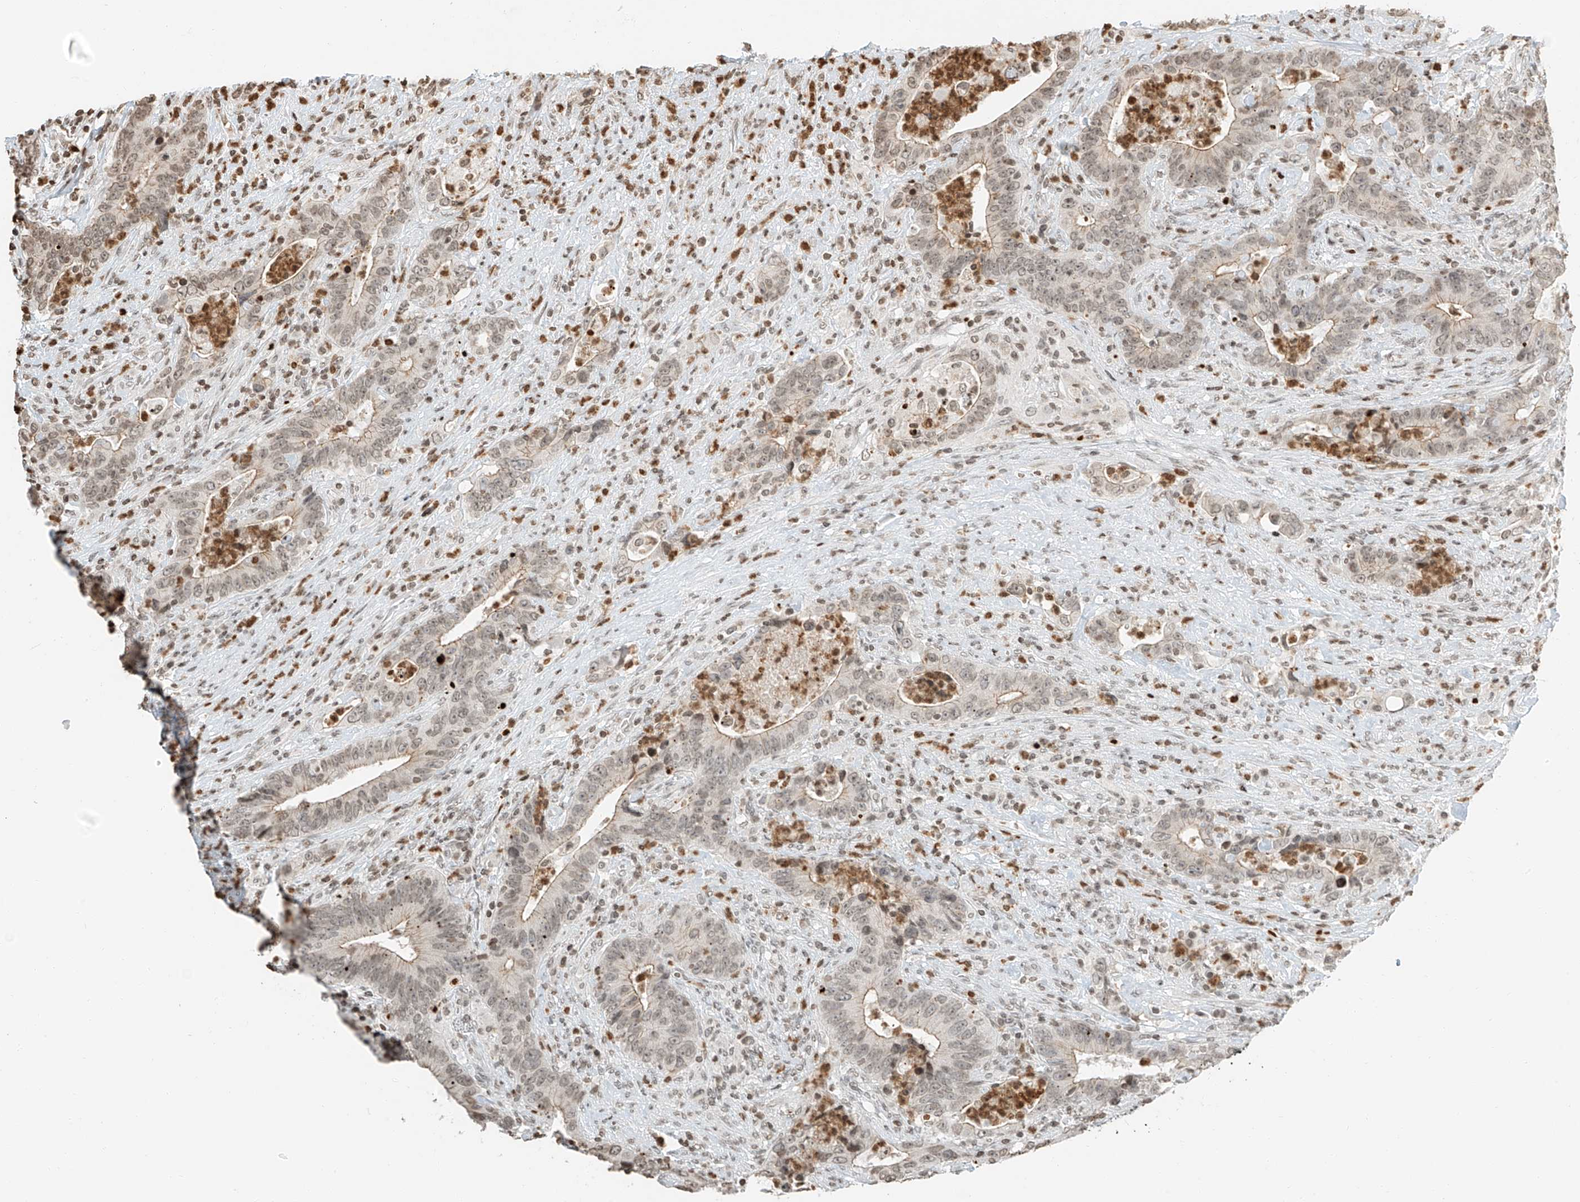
{"staining": {"intensity": "weak", "quantity": ">75%", "location": "cytoplasmic/membranous,nuclear"}, "tissue": "colorectal cancer", "cell_type": "Tumor cells", "image_type": "cancer", "snomed": [{"axis": "morphology", "description": "Adenocarcinoma, NOS"}, {"axis": "topography", "description": "Colon"}], "caption": "Tumor cells reveal low levels of weak cytoplasmic/membranous and nuclear positivity in approximately >75% of cells in colorectal adenocarcinoma.", "gene": "C17orf58", "patient": {"sex": "female", "age": 75}}